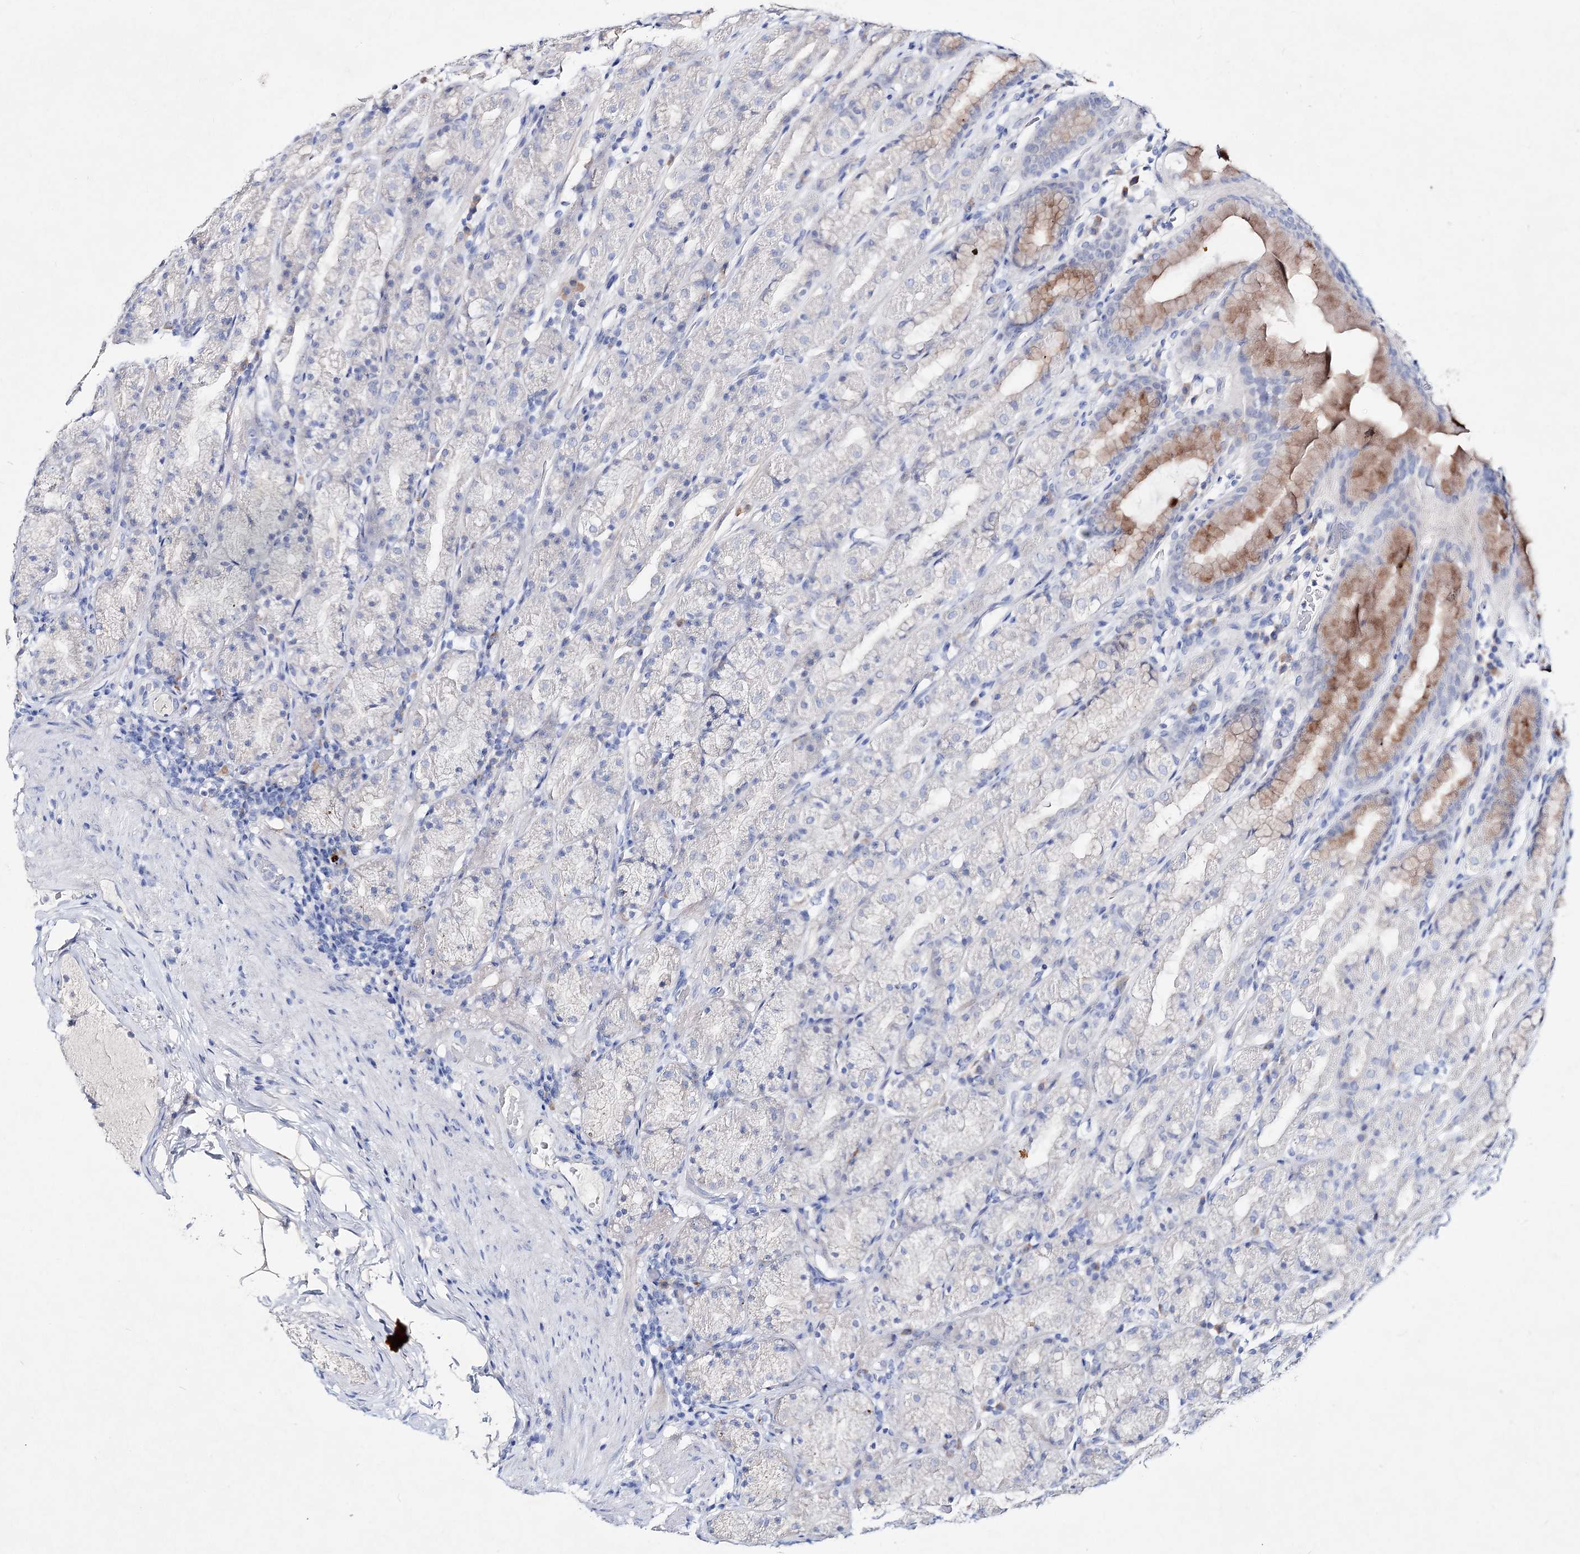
{"staining": {"intensity": "moderate", "quantity": "<25%", "location": "cytoplasmic/membranous"}, "tissue": "stomach", "cell_type": "Glandular cells", "image_type": "normal", "snomed": [{"axis": "morphology", "description": "Normal tissue, NOS"}, {"axis": "topography", "description": "Stomach, upper"}], "caption": "Immunohistochemical staining of normal stomach exhibits low levels of moderate cytoplasmic/membranous staining in about <25% of glandular cells. The staining is performed using DAB brown chromogen to label protein expression. The nuclei are counter-stained blue using hematoxylin.", "gene": "SPINK7", "patient": {"sex": "male", "age": 68}}